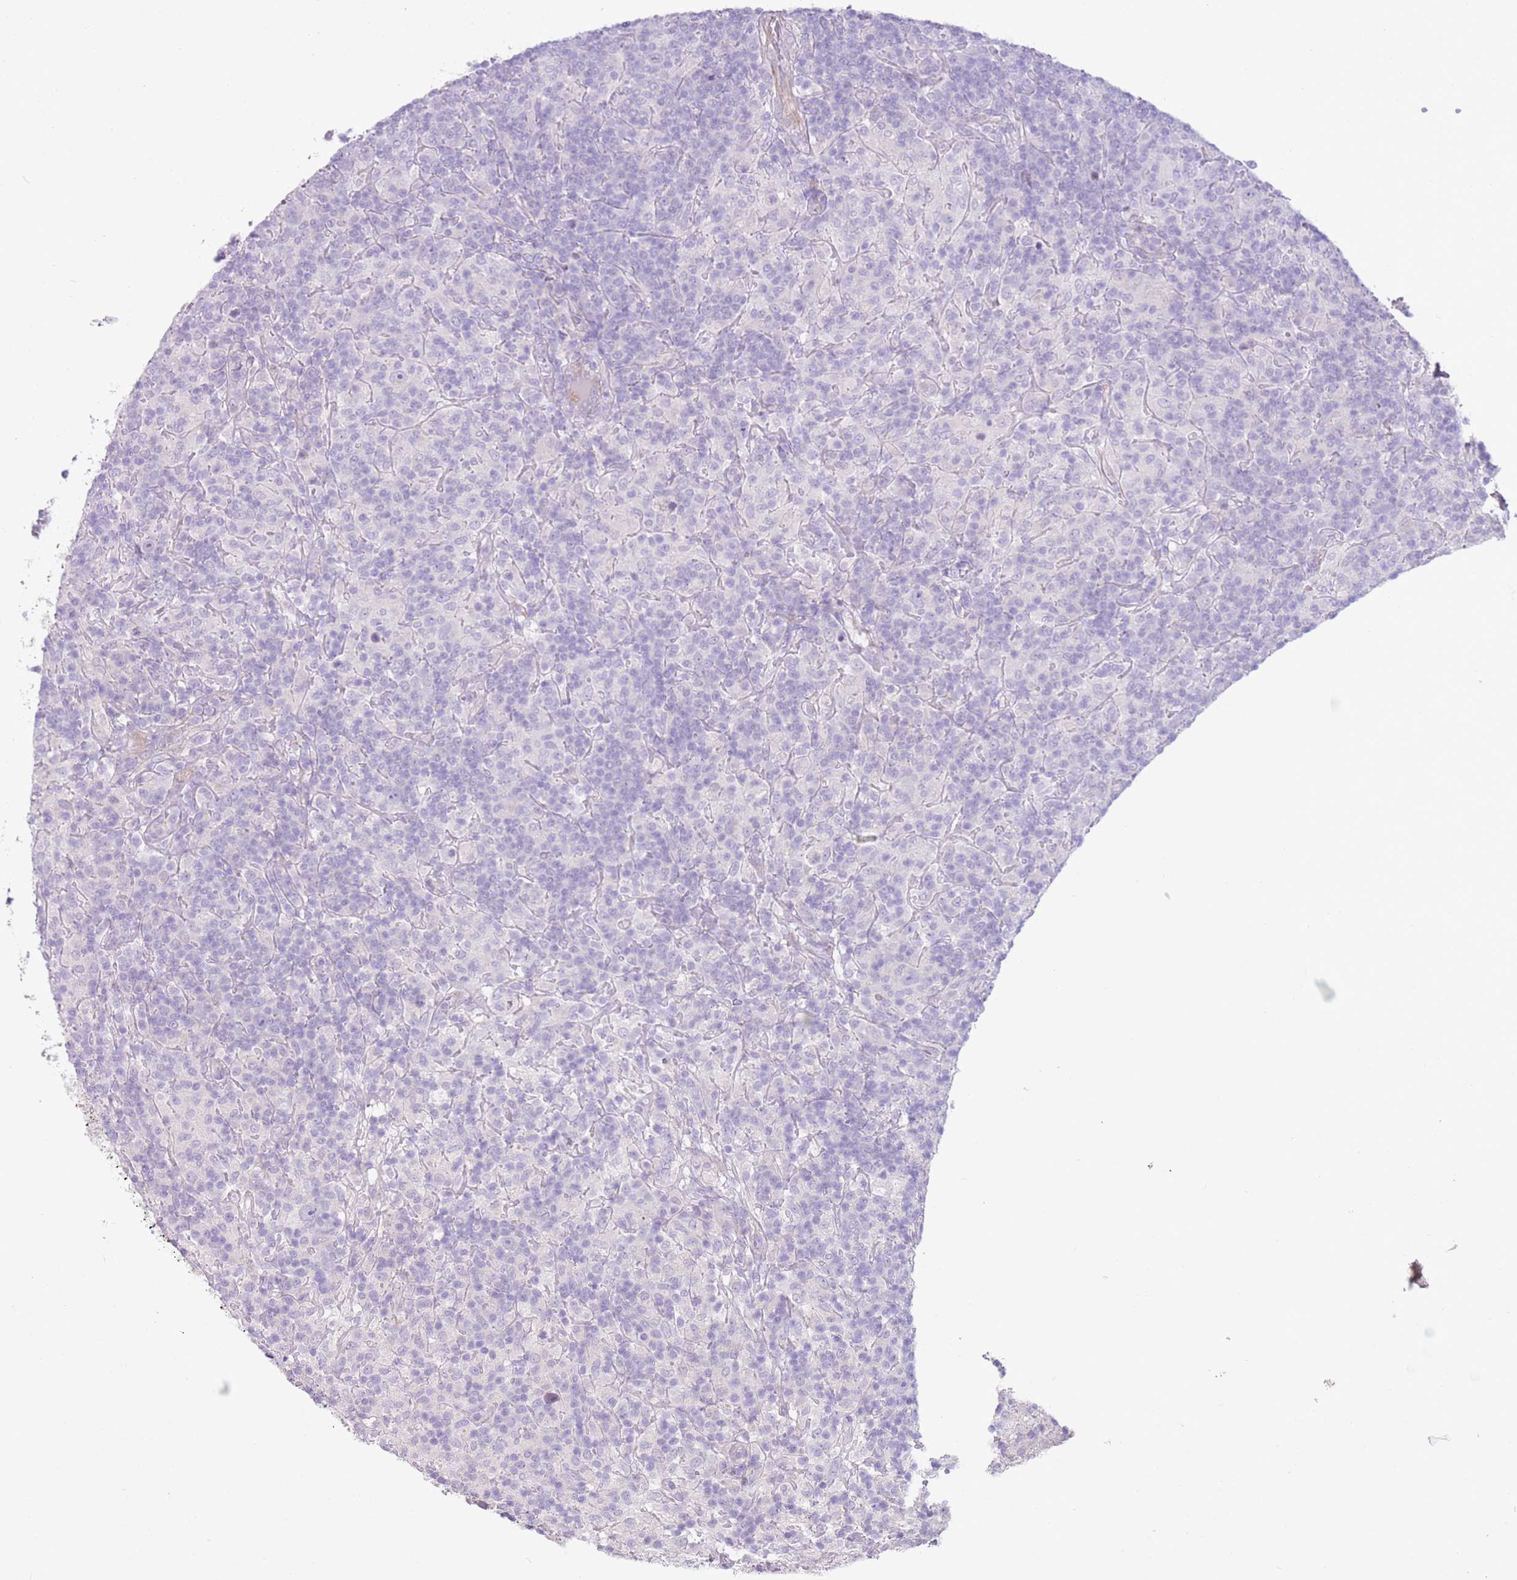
{"staining": {"intensity": "negative", "quantity": "none", "location": "none"}, "tissue": "lymphoma", "cell_type": "Tumor cells", "image_type": "cancer", "snomed": [{"axis": "morphology", "description": "Hodgkin's disease, NOS"}, {"axis": "topography", "description": "Lymph node"}], "caption": "Immunohistochemical staining of human lymphoma exhibits no significant positivity in tumor cells. (Immunohistochemistry (ihc), brightfield microscopy, high magnification).", "gene": "ZNF239", "patient": {"sex": "male", "age": 70}}